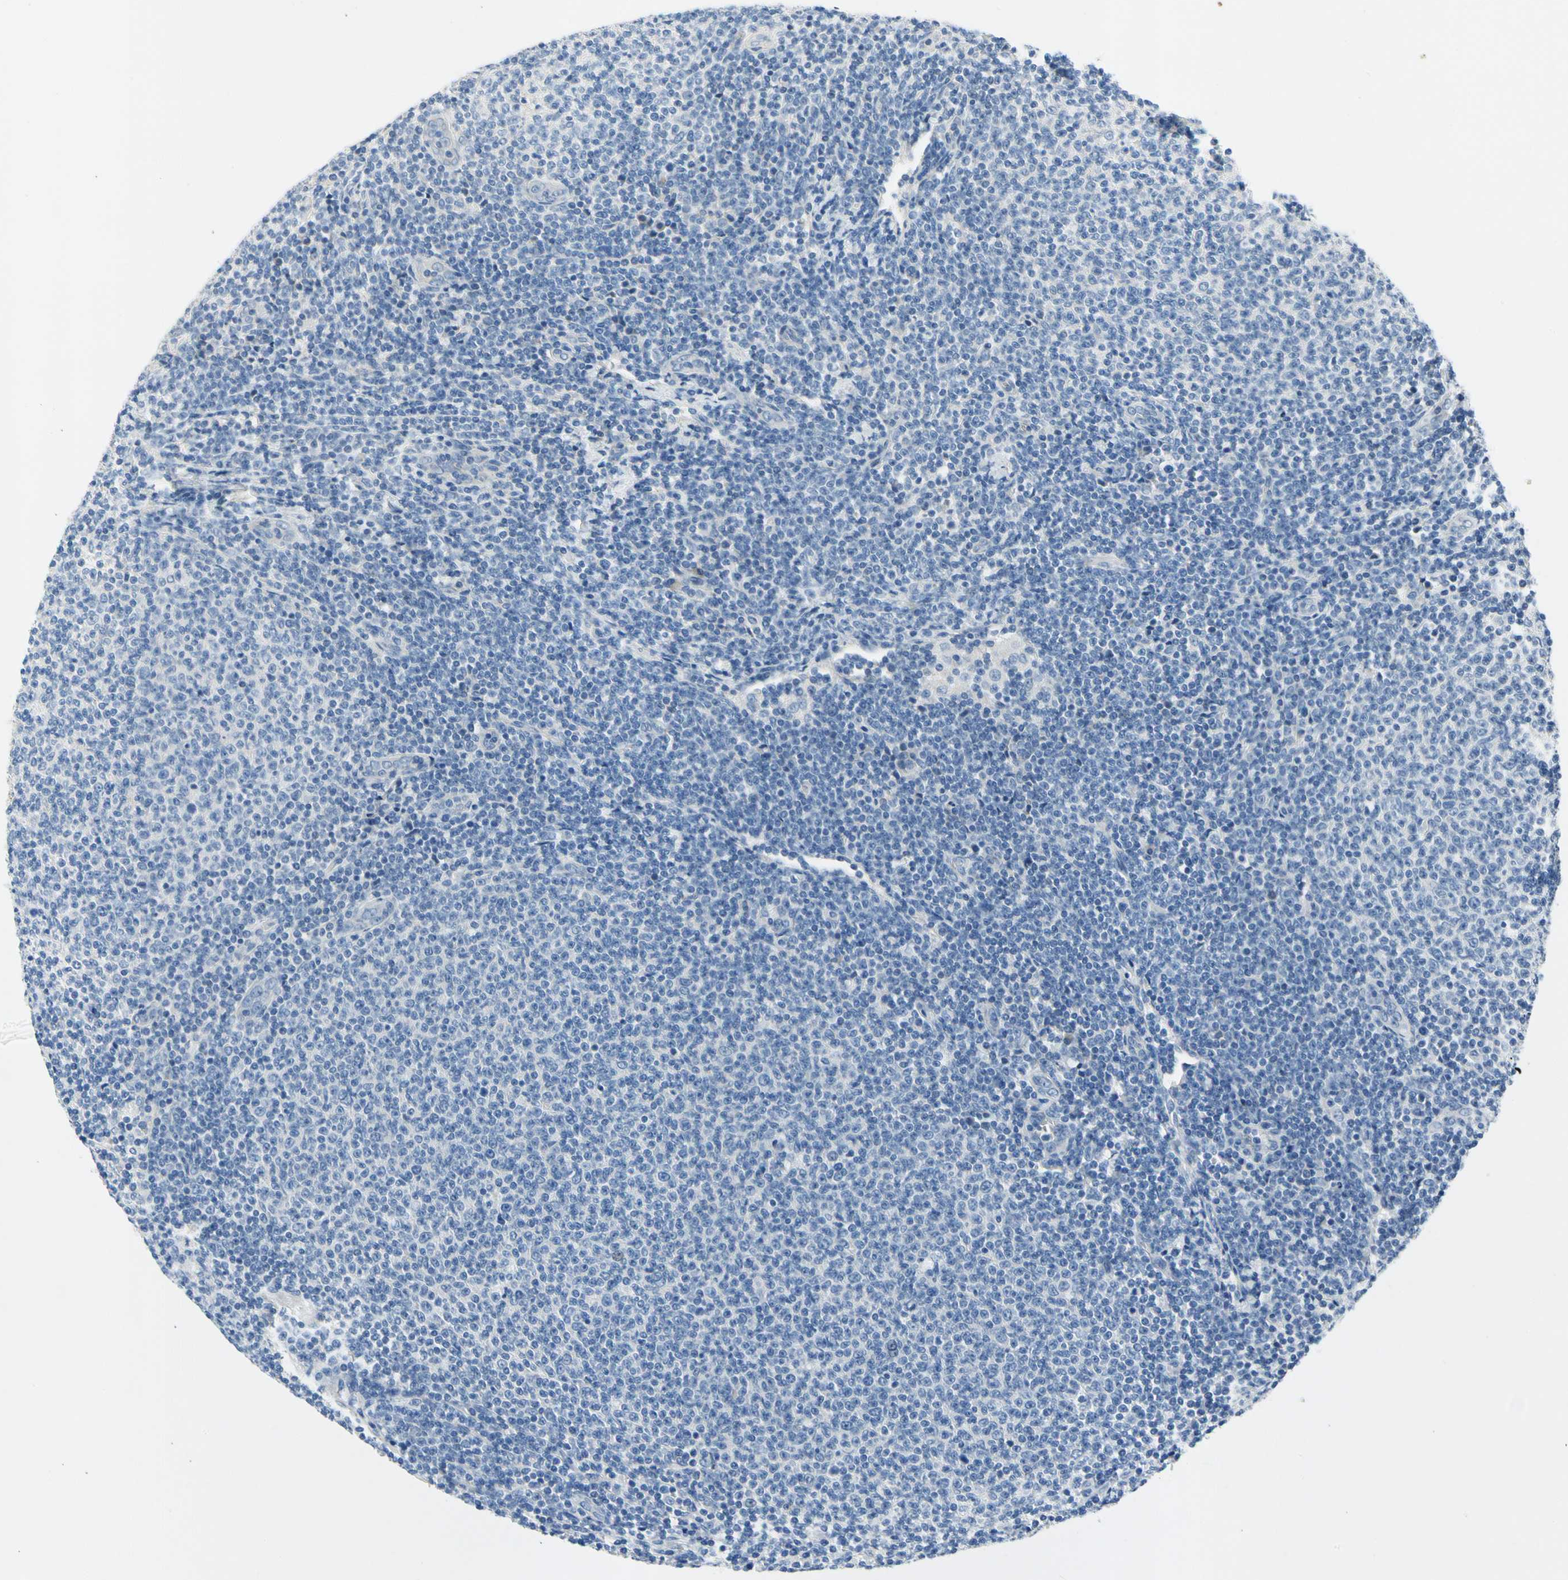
{"staining": {"intensity": "negative", "quantity": "none", "location": "none"}, "tissue": "lymphoma", "cell_type": "Tumor cells", "image_type": "cancer", "snomed": [{"axis": "morphology", "description": "Malignant lymphoma, non-Hodgkin's type, Low grade"}, {"axis": "topography", "description": "Lymph node"}], "caption": "This is a histopathology image of immunohistochemistry (IHC) staining of lymphoma, which shows no staining in tumor cells.", "gene": "CA14", "patient": {"sex": "male", "age": 66}}